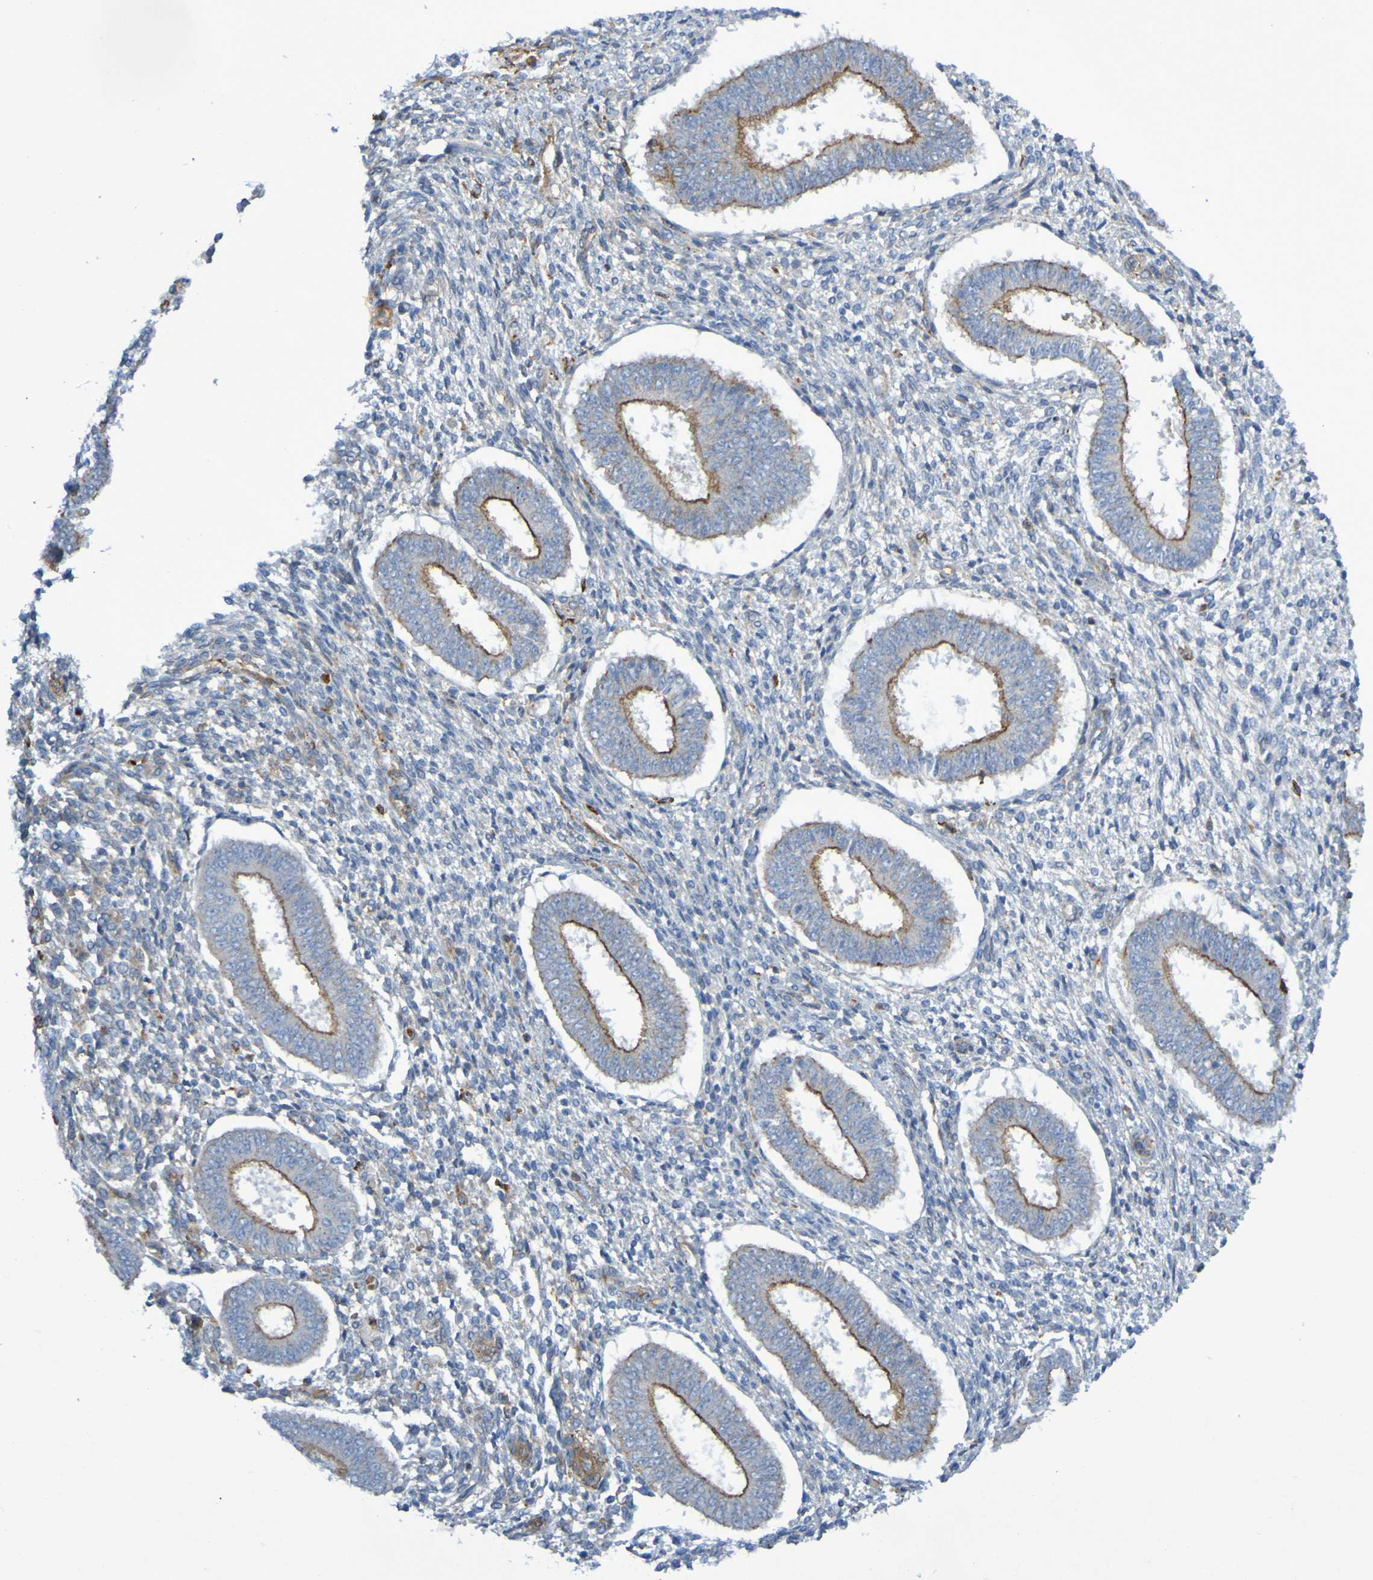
{"staining": {"intensity": "moderate", "quantity": "<25%", "location": "cytoplasmic/membranous"}, "tissue": "endometrium", "cell_type": "Cells in endometrial stroma", "image_type": "normal", "snomed": [{"axis": "morphology", "description": "Normal tissue, NOS"}, {"axis": "topography", "description": "Endometrium"}], "caption": "Moderate cytoplasmic/membranous expression for a protein is present in approximately <25% of cells in endometrial stroma of normal endometrium using immunohistochemistry.", "gene": "SCRG1", "patient": {"sex": "female", "age": 35}}